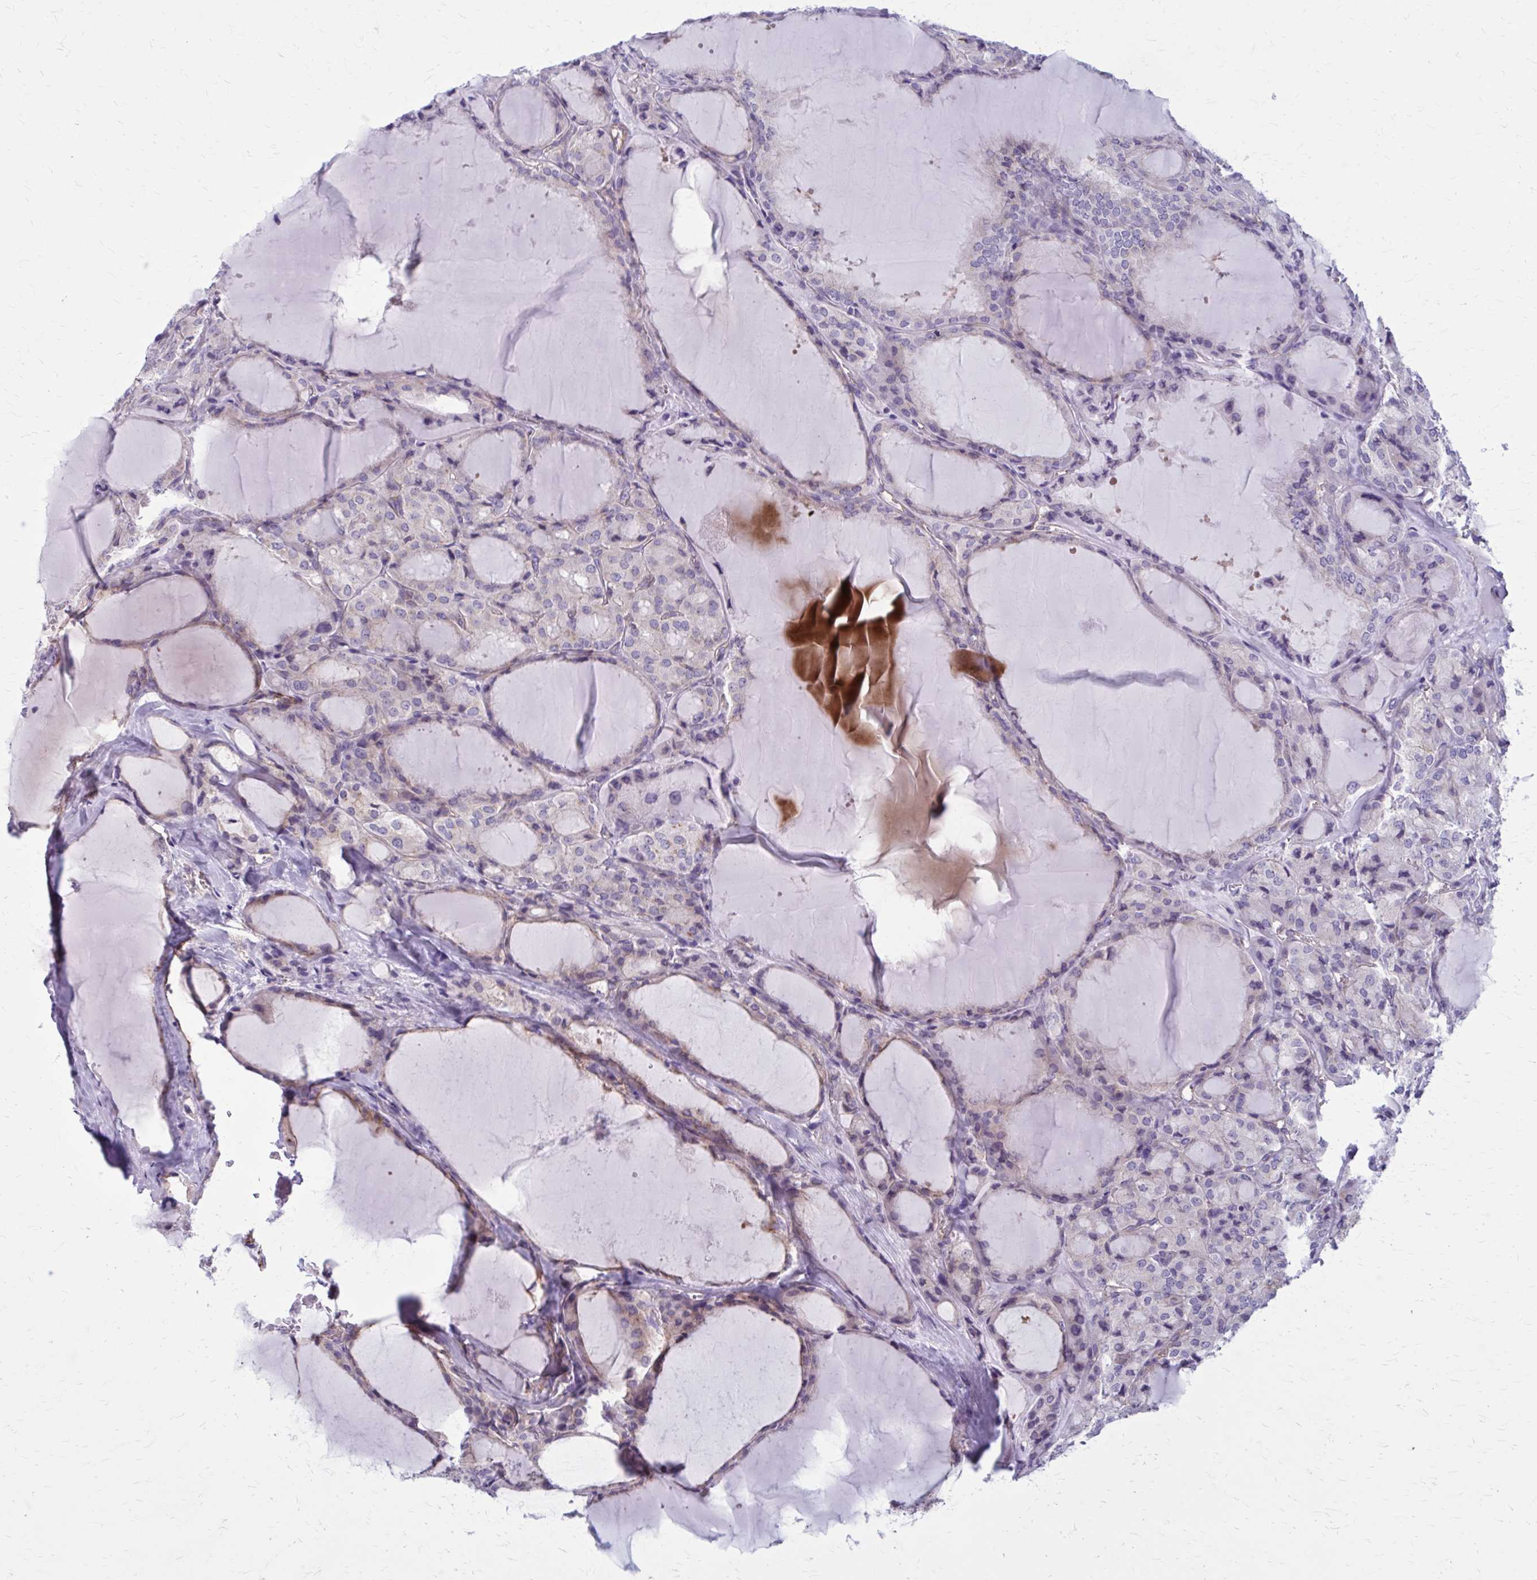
{"staining": {"intensity": "negative", "quantity": "none", "location": "none"}, "tissue": "thyroid cancer", "cell_type": "Tumor cells", "image_type": "cancer", "snomed": [{"axis": "morphology", "description": "Papillary adenocarcinoma, NOS"}, {"axis": "topography", "description": "Thyroid gland"}], "caption": "Papillary adenocarcinoma (thyroid) was stained to show a protein in brown. There is no significant expression in tumor cells.", "gene": "ZDHHC7", "patient": {"sex": "male", "age": 87}}